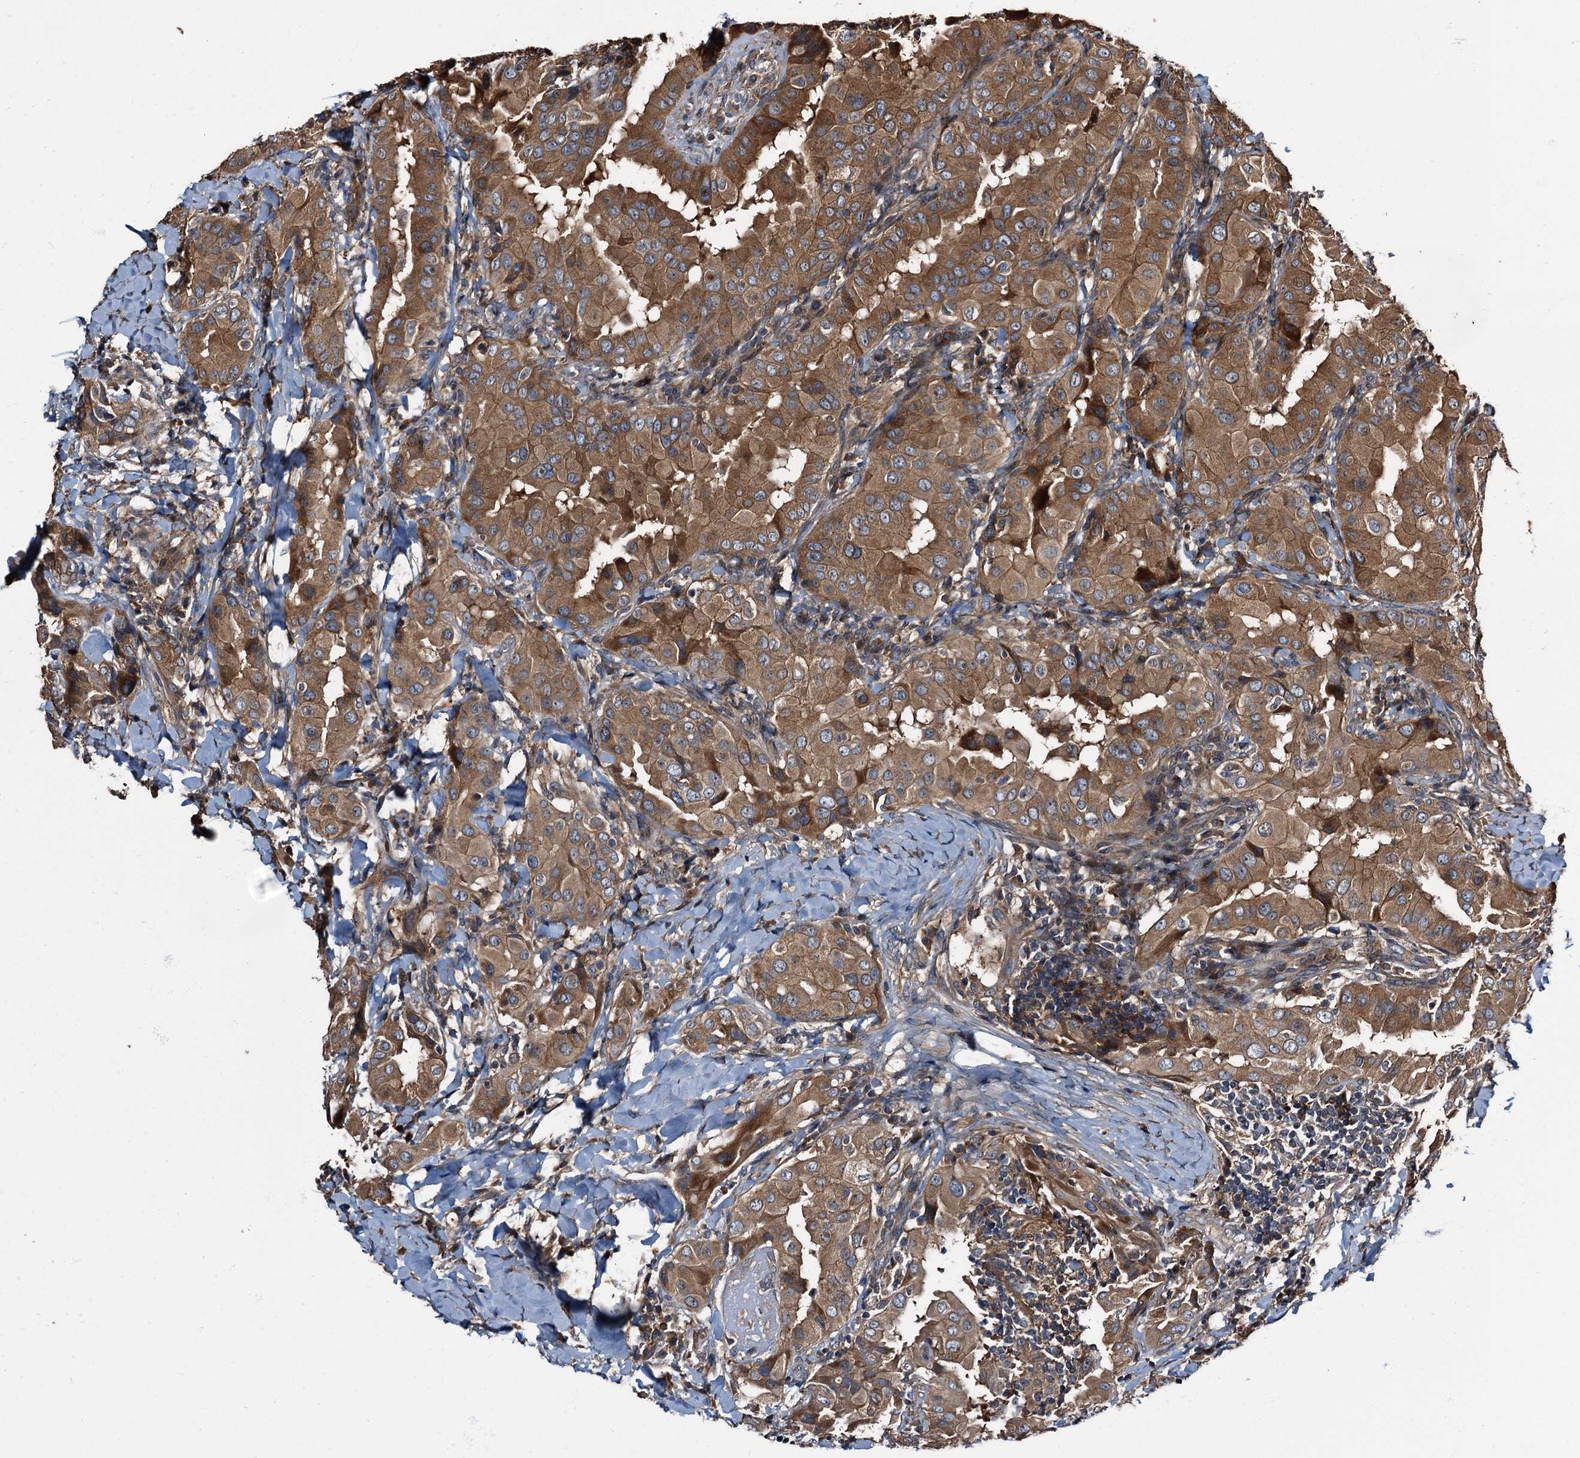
{"staining": {"intensity": "moderate", "quantity": ">75%", "location": "cytoplasmic/membranous"}, "tissue": "thyroid cancer", "cell_type": "Tumor cells", "image_type": "cancer", "snomed": [{"axis": "morphology", "description": "Papillary adenocarcinoma, NOS"}, {"axis": "topography", "description": "Thyroid gland"}], "caption": "Thyroid cancer stained with immunohistochemistry (IHC) shows moderate cytoplasmic/membranous expression in about >75% of tumor cells.", "gene": "PEX5", "patient": {"sex": "male", "age": 33}}